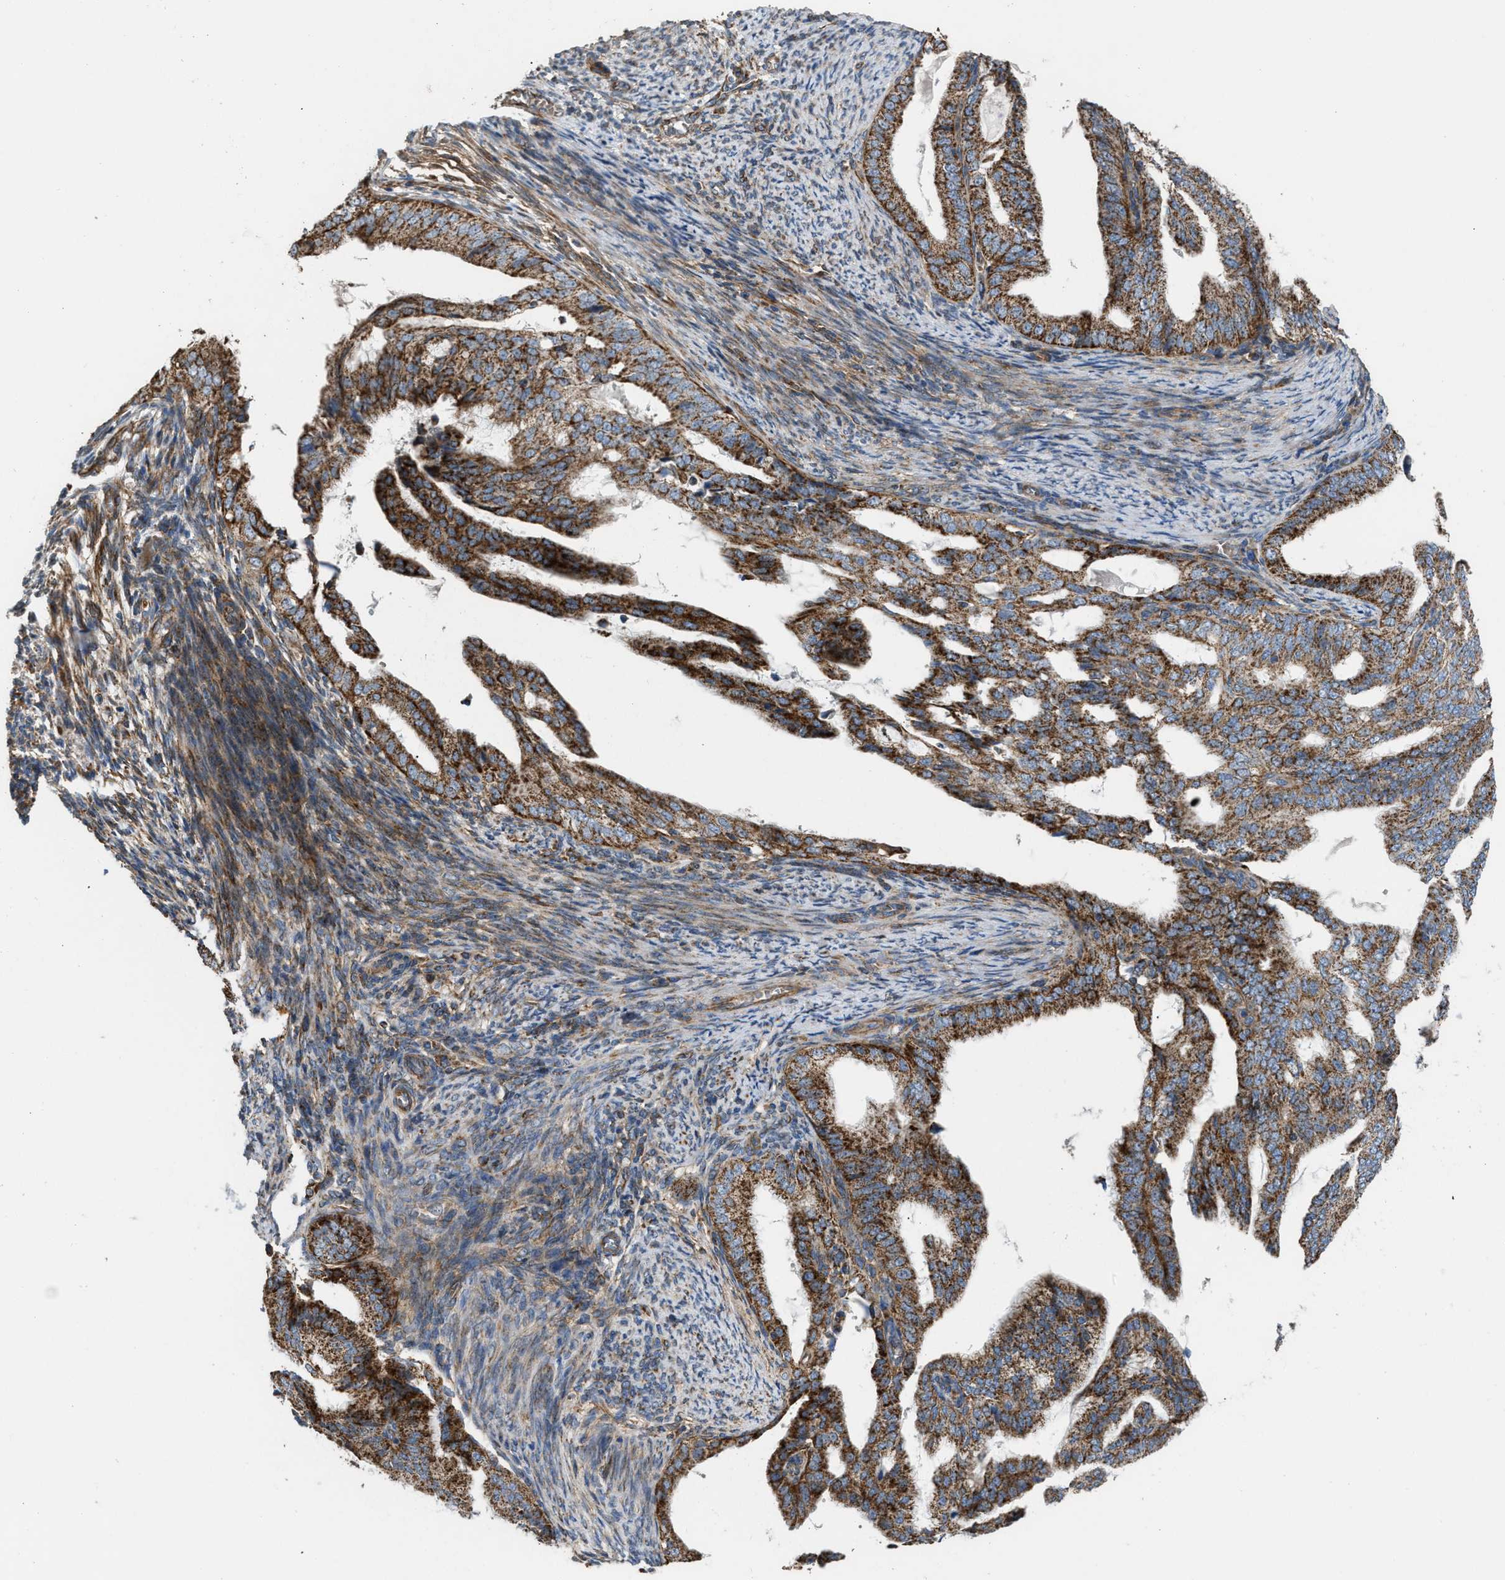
{"staining": {"intensity": "strong", "quantity": ">75%", "location": "cytoplasmic/membranous"}, "tissue": "endometrial cancer", "cell_type": "Tumor cells", "image_type": "cancer", "snomed": [{"axis": "morphology", "description": "Adenocarcinoma, NOS"}, {"axis": "topography", "description": "Endometrium"}], "caption": "IHC micrograph of neoplastic tissue: endometrial cancer stained using immunohistochemistry (IHC) shows high levels of strong protein expression localized specifically in the cytoplasmic/membranous of tumor cells, appearing as a cytoplasmic/membranous brown color.", "gene": "SLC10A3", "patient": {"sex": "female", "age": 58}}